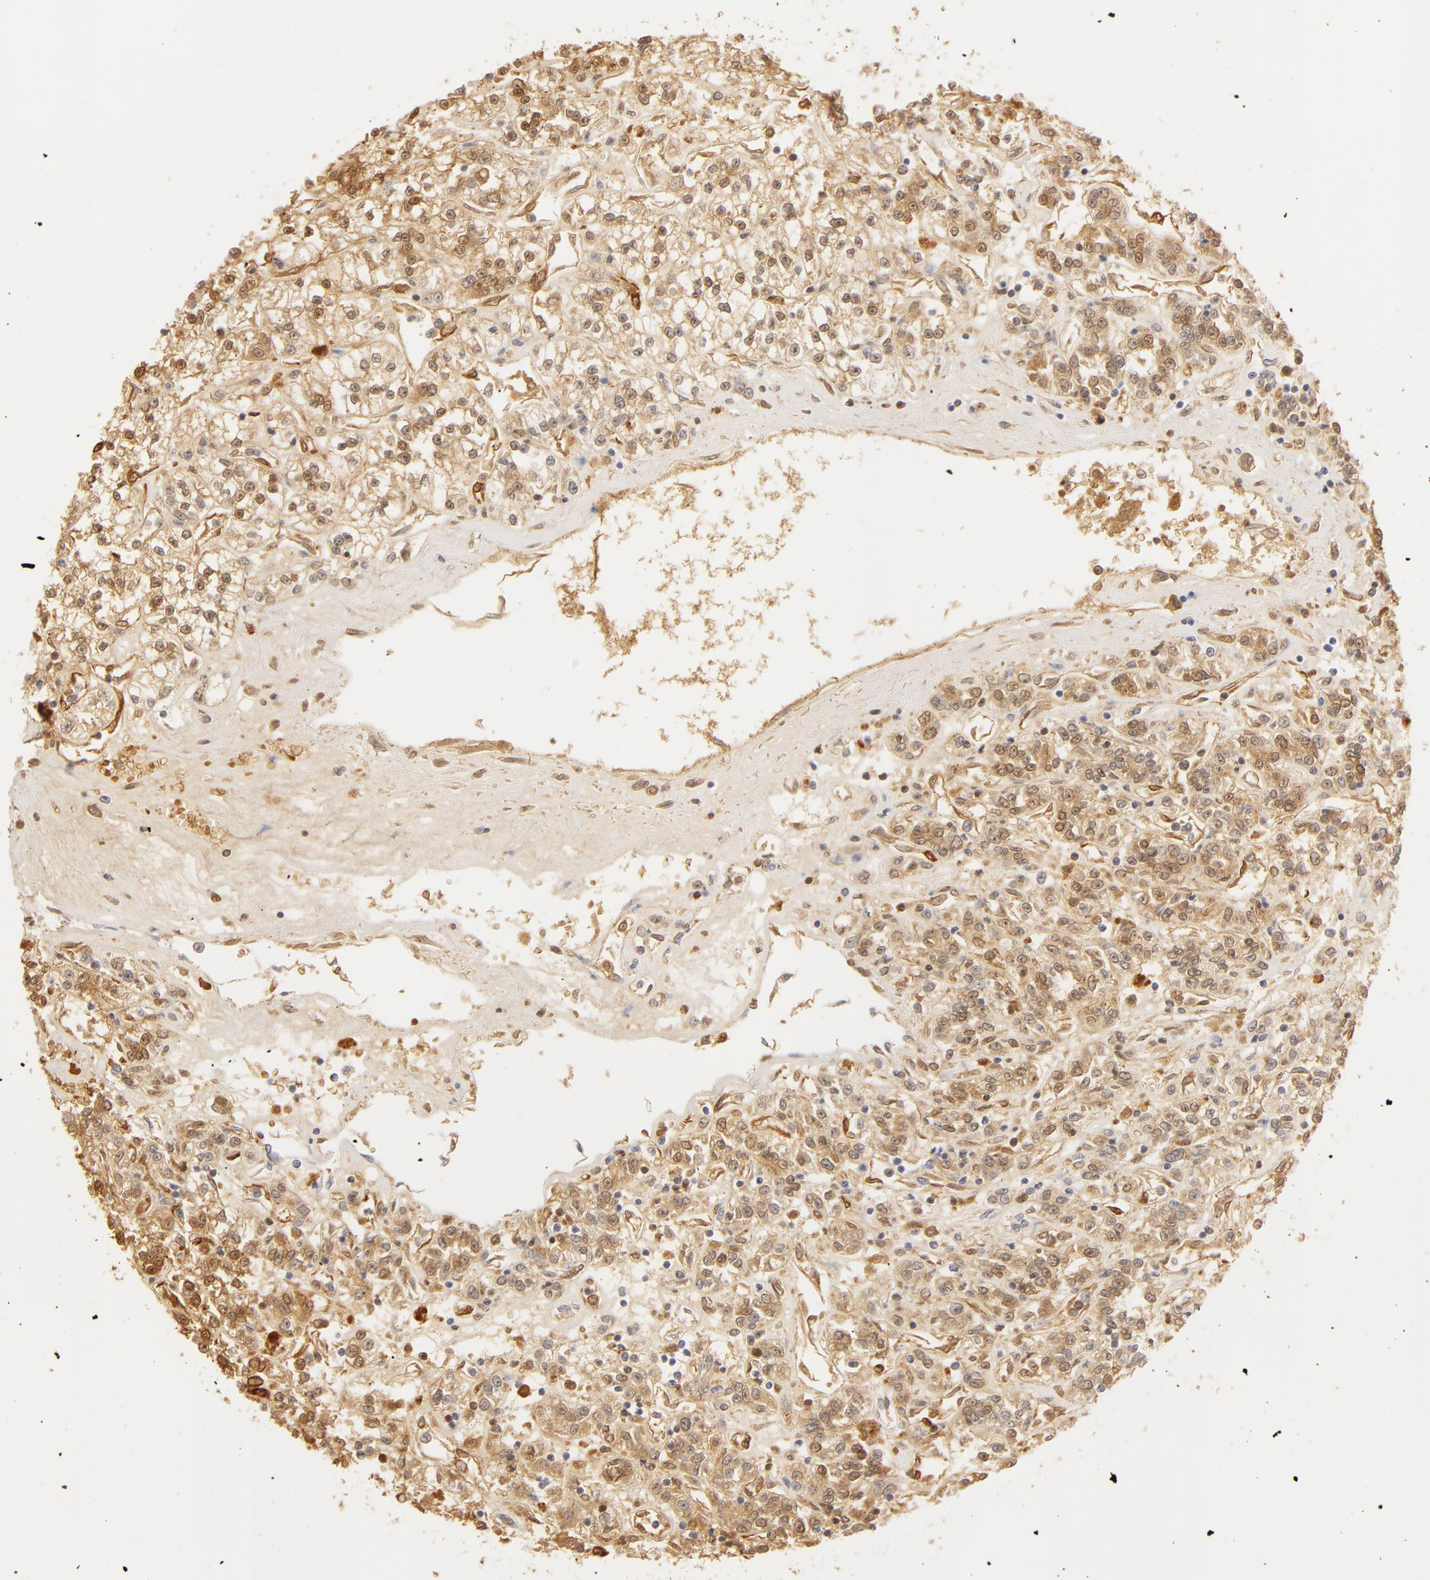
{"staining": {"intensity": "weak", "quantity": "25%-75%", "location": "cytoplasmic/membranous,nuclear"}, "tissue": "renal cancer", "cell_type": "Tumor cells", "image_type": "cancer", "snomed": [{"axis": "morphology", "description": "Adenocarcinoma, NOS"}, {"axis": "topography", "description": "Kidney"}], "caption": "Immunohistochemistry (DAB) staining of renal adenocarcinoma exhibits weak cytoplasmic/membranous and nuclear protein staining in about 25%-75% of tumor cells.", "gene": "CA2", "patient": {"sex": "female", "age": 76}}